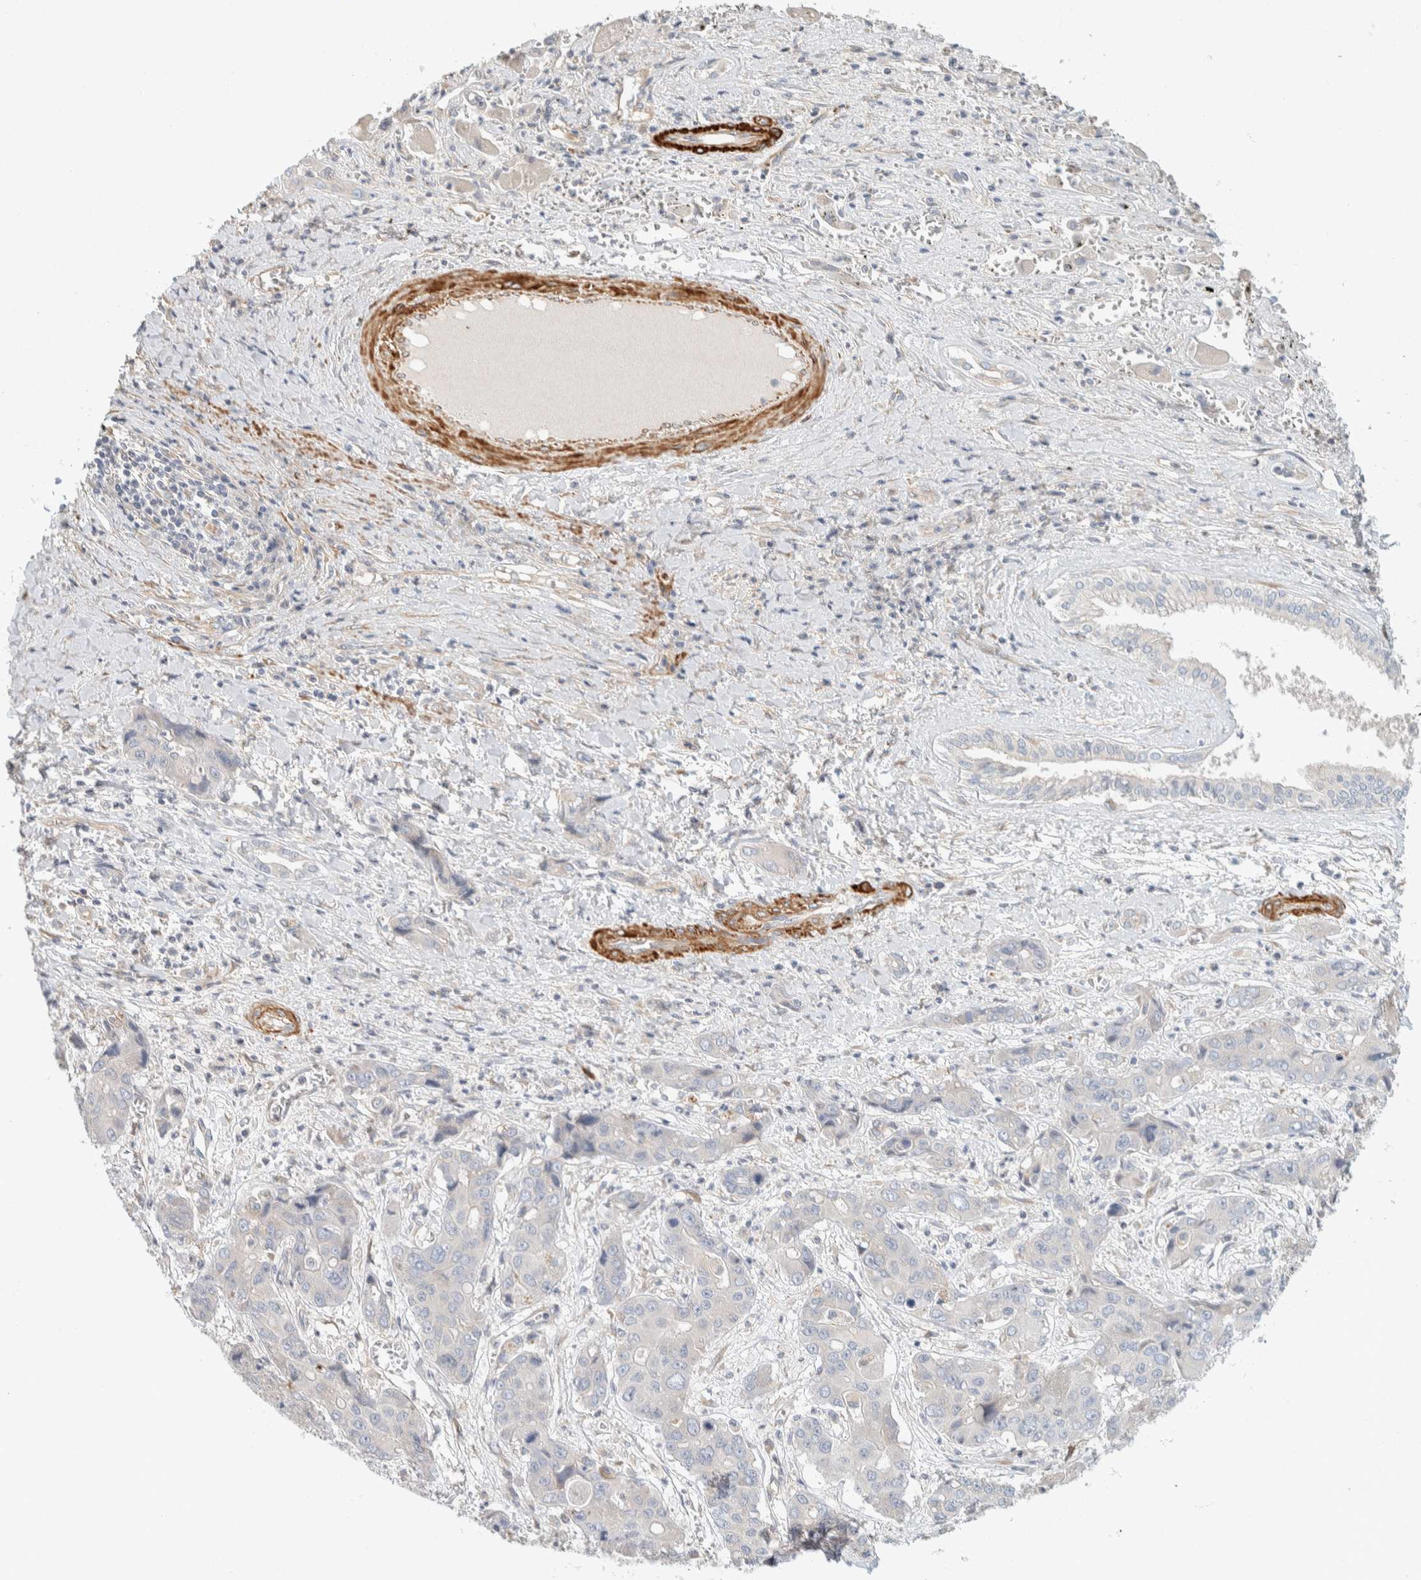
{"staining": {"intensity": "negative", "quantity": "none", "location": "none"}, "tissue": "liver cancer", "cell_type": "Tumor cells", "image_type": "cancer", "snomed": [{"axis": "morphology", "description": "Cholangiocarcinoma"}, {"axis": "topography", "description": "Liver"}], "caption": "Liver cancer (cholangiocarcinoma) was stained to show a protein in brown. There is no significant expression in tumor cells. (DAB (3,3'-diaminobenzidine) IHC with hematoxylin counter stain).", "gene": "CDR2", "patient": {"sex": "male", "age": 67}}